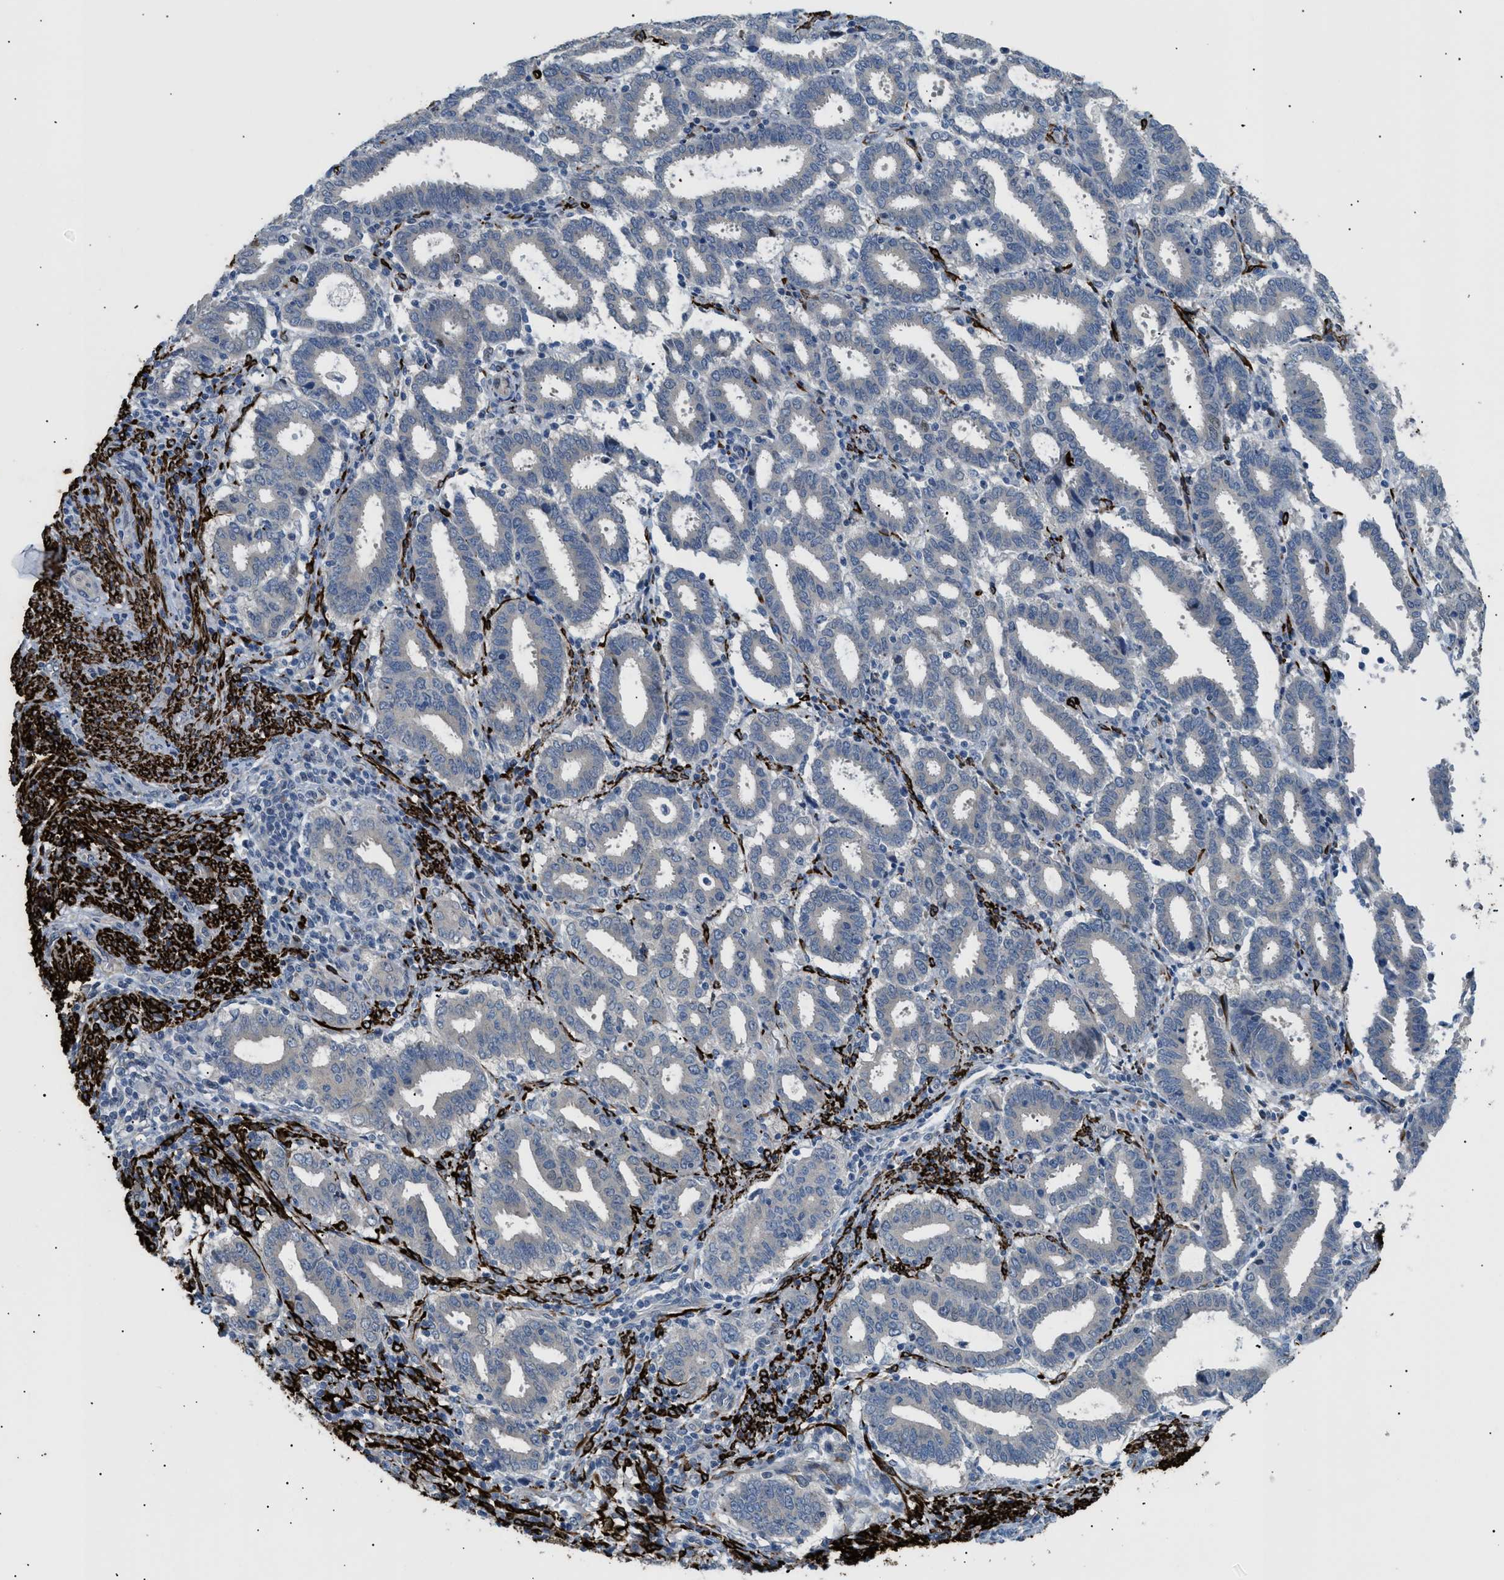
{"staining": {"intensity": "negative", "quantity": "none", "location": "none"}, "tissue": "endometrial cancer", "cell_type": "Tumor cells", "image_type": "cancer", "snomed": [{"axis": "morphology", "description": "Adenocarcinoma, NOS"}, {"axis": "topography", "description": "Uterus"}], "caption": "Immunohistochemistry (IHC) of endometrial cancer shows no staining in tumor cells.", "gene": "ICA1", "patient": {"sex": "female", "age": 83}}